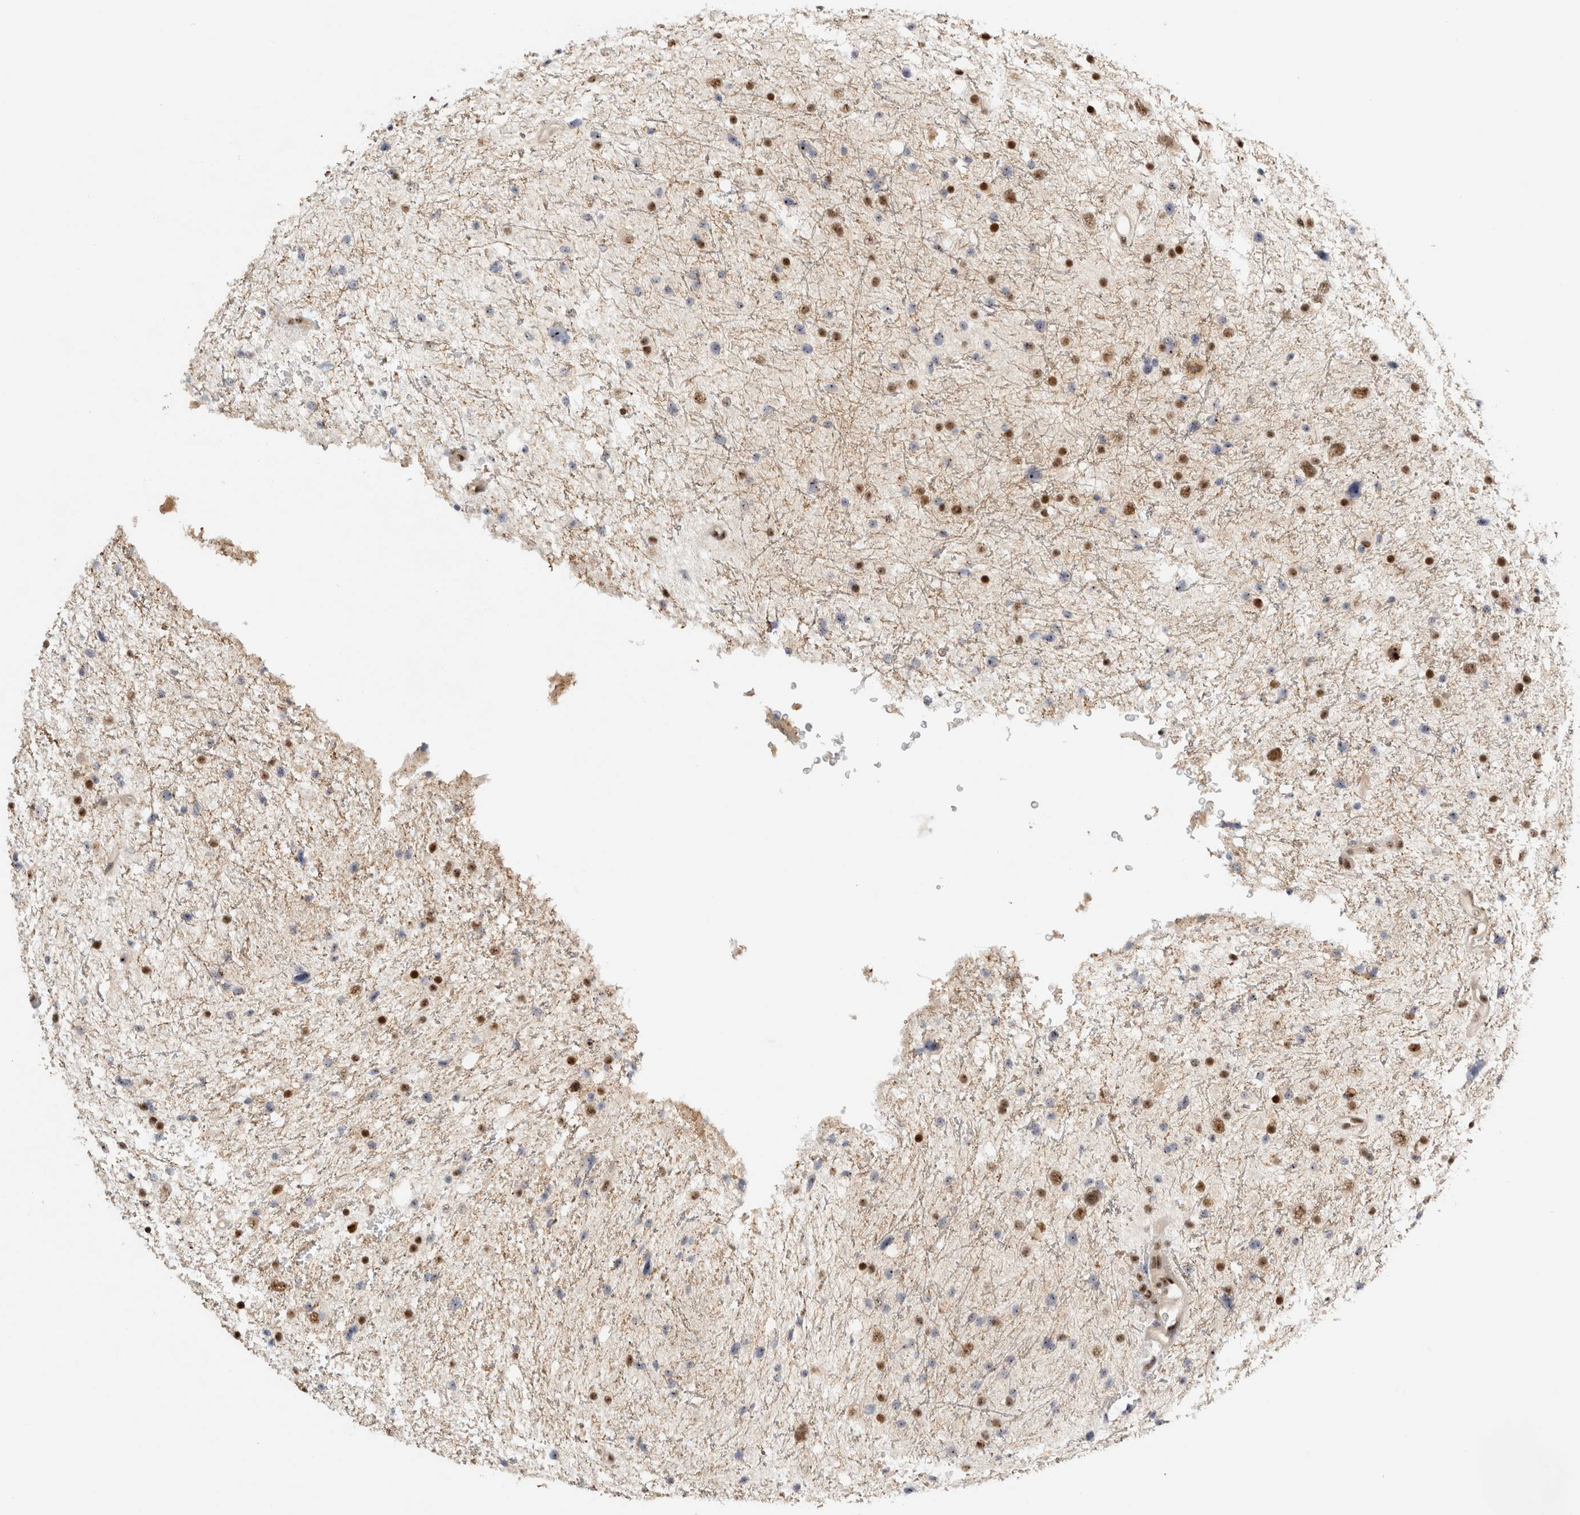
{"staining": {"intensity": "strong", "quantity": "25%-75%", "location": "nuclear"}, "tissue": "glioma", "cell_type": "Tumor cells", "image_type": "cancer", "snomed": [{"axis": "morphology", "description": "Glioma, malignant, Low grade"}, {"axis": "topography", "description": "Brain"}], "caption": "Protein positivity by immunohistochemistry (IHC) displays strong nuclear staining in approximately 25%-75% of tumor cells in glioma.", "gene": "EBNA1BP2", "patient": {"sex": "female", "age": 37}}